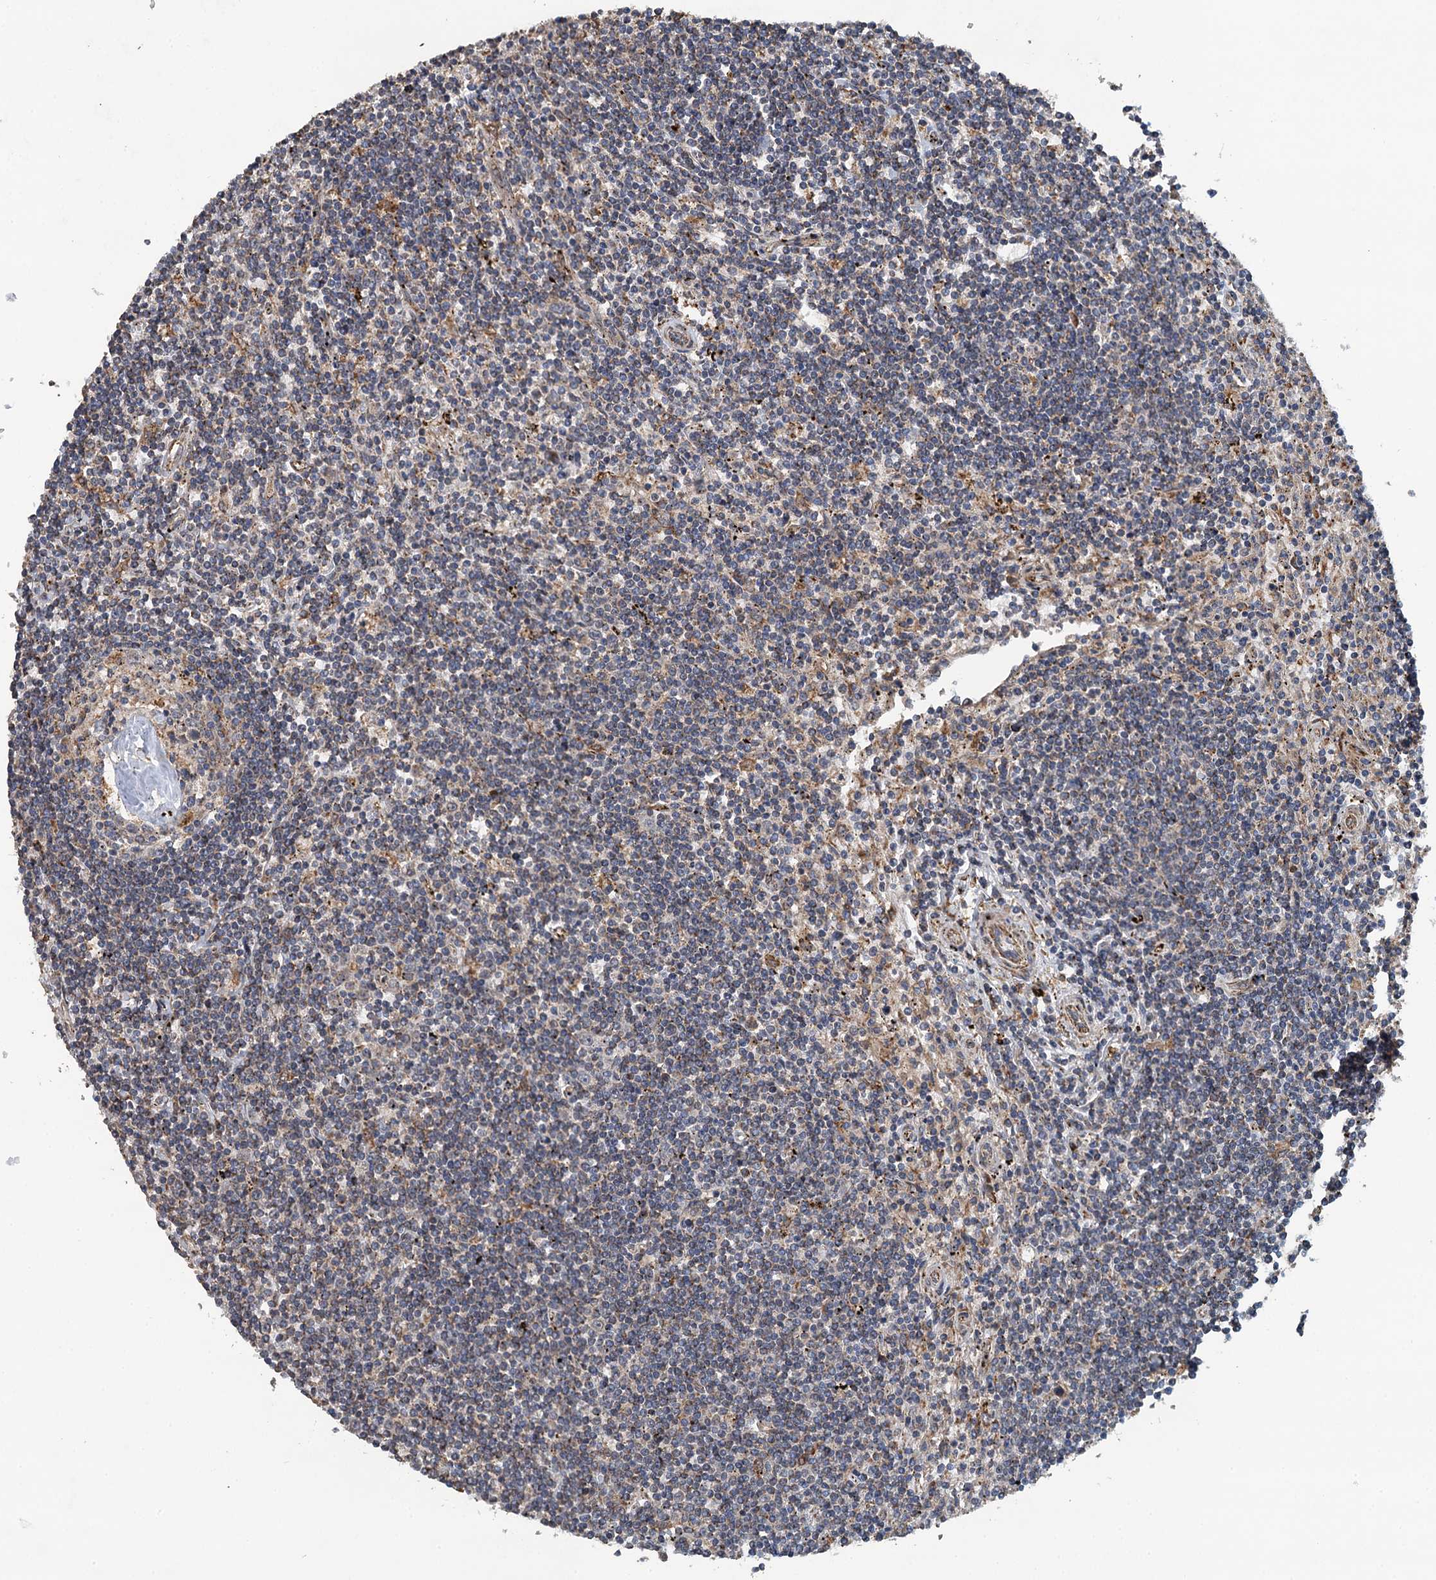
{"staining": {"intensity": "negative", "quantity": "none", "location": "none"}, "tissue": "lymphoma", "cell_type": "Tumor cells", "image_type": "cancer", "snomed": [{"axis": "morphology", "description": "Malignant lymphoma, non-Hodgkin's type, Low grade"}, {"axis": "topography", "description": "Spleen"}], "caption": "DAB (3,3'-diaminobenzidine) immunohistochemical staining of human lymphoma reveals no significant positivity in tumor cells.", "gene": "LRRK2", "patient": {"sex": "male", "age": 76}}